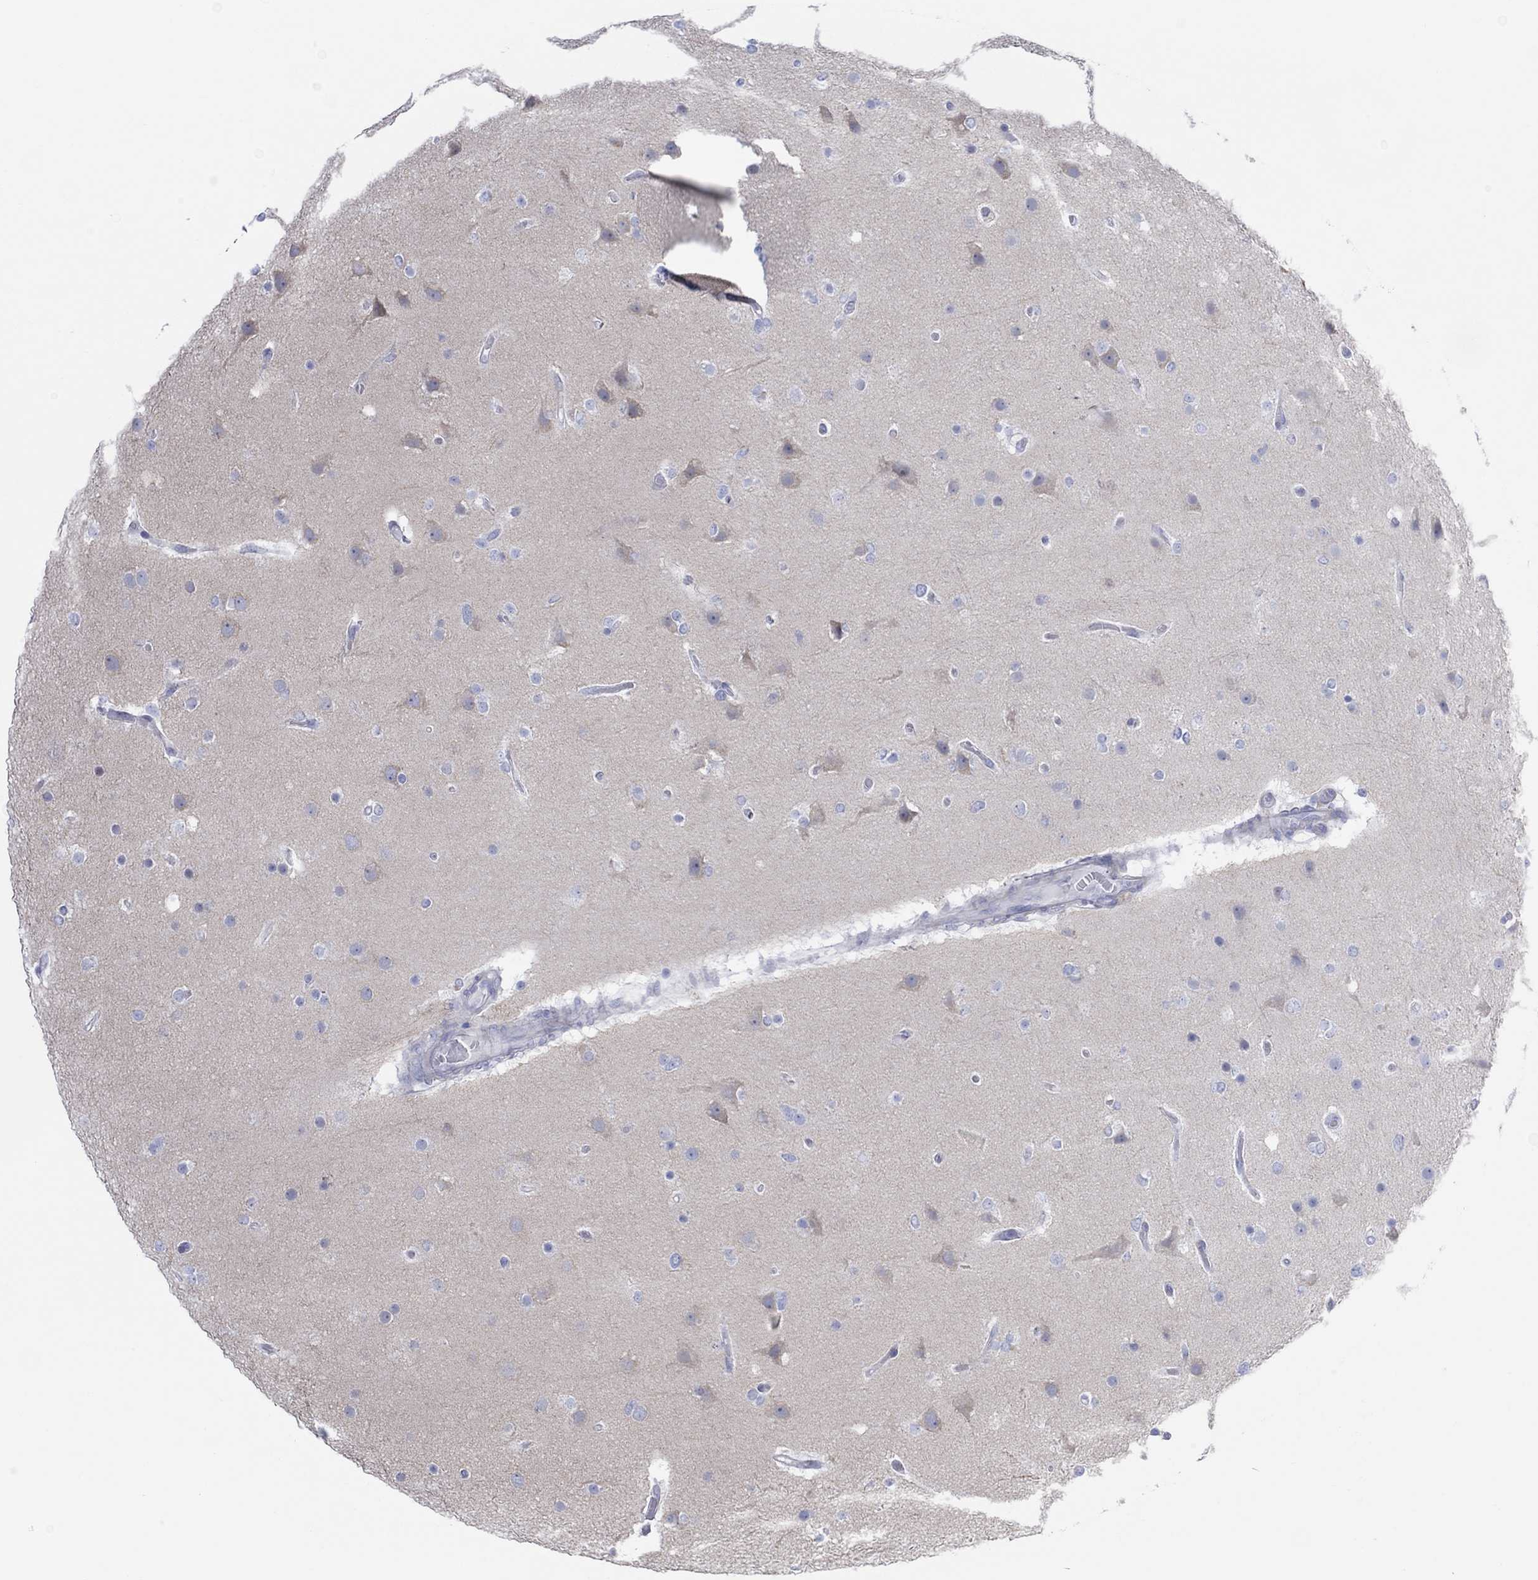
{"staining": {"intensity": "negative", "quantity": "none", "location": "none"}, "tissue": "glioma", "cell_type": "Tumor cells", "image_type": "cancer", "snomed": [{"axis": "morphology", "description": "Glioma, malignant, High grade"}, {"axis": "topography", "description": "Brain"}], "caption": "Immunohistochemical staining of human high-grade glioma (malignant) reveals no significant positivity in tumor cells. Nuclei are stained in blue.", "gene": "TLDC2", "patient": {"sex": "female", "age": 61}}